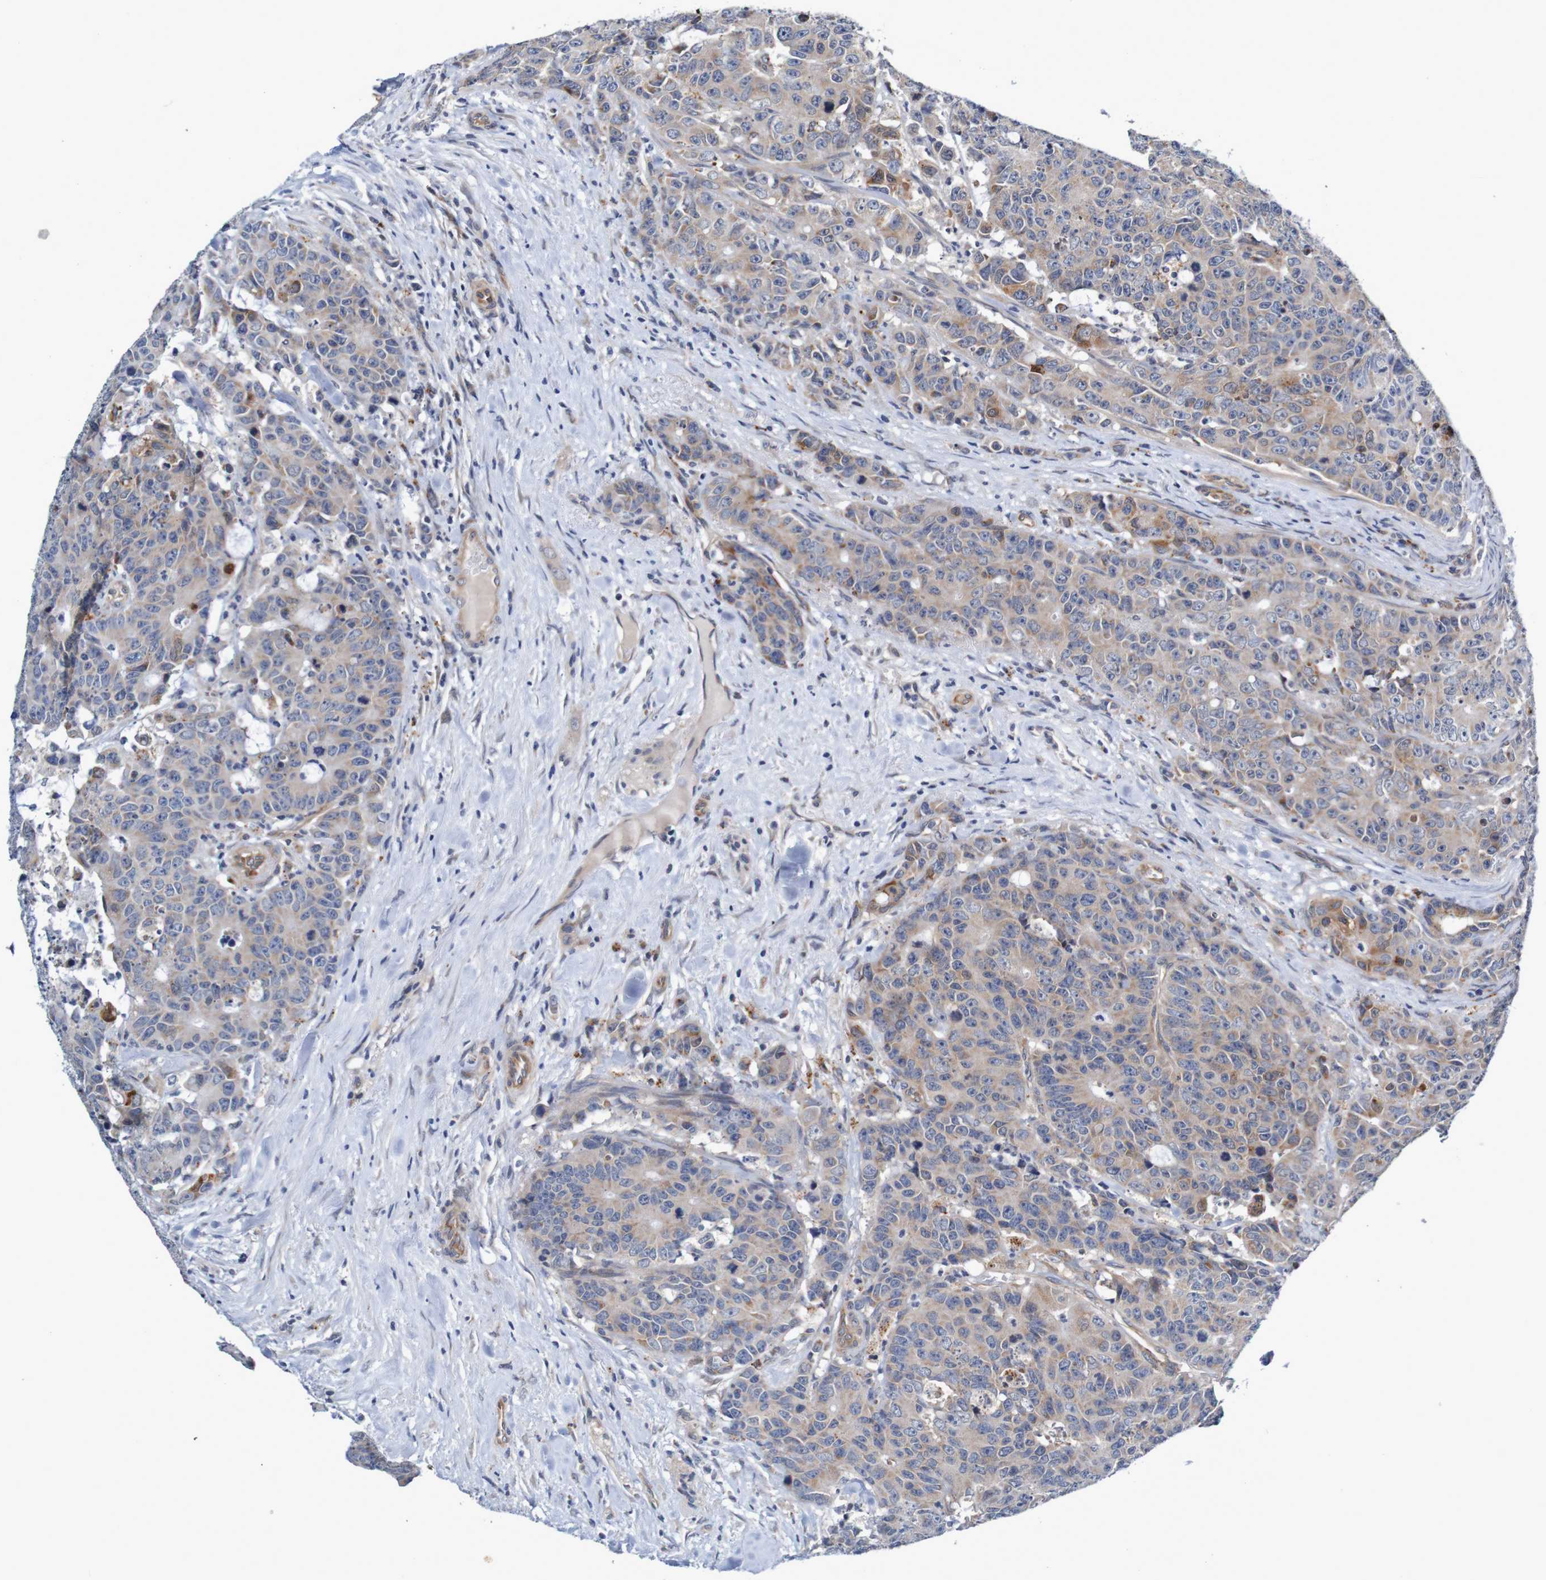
{"staining": {"intensity": "weak", "quantity": ">75%", "location": "cytoplasmic/membranous"}, "tissue": "colorectal cancer", "cell_type": "Tumor cells", "image_type": "cancer", "snomed": [{"axis": "morphology", "description": "Adenocarcinoma, NOS"}, {"axis": "topography", "description": "Colon"}], "caption": "There is low levels of weak cytoplasmic/membranous positivity in tumor cells of colorectal adenocarcinoma, as demonstrated by immunohistochemical staining (brown color).", "gene": "CPED1", "patient": {"sex": "female", "age": 86}}